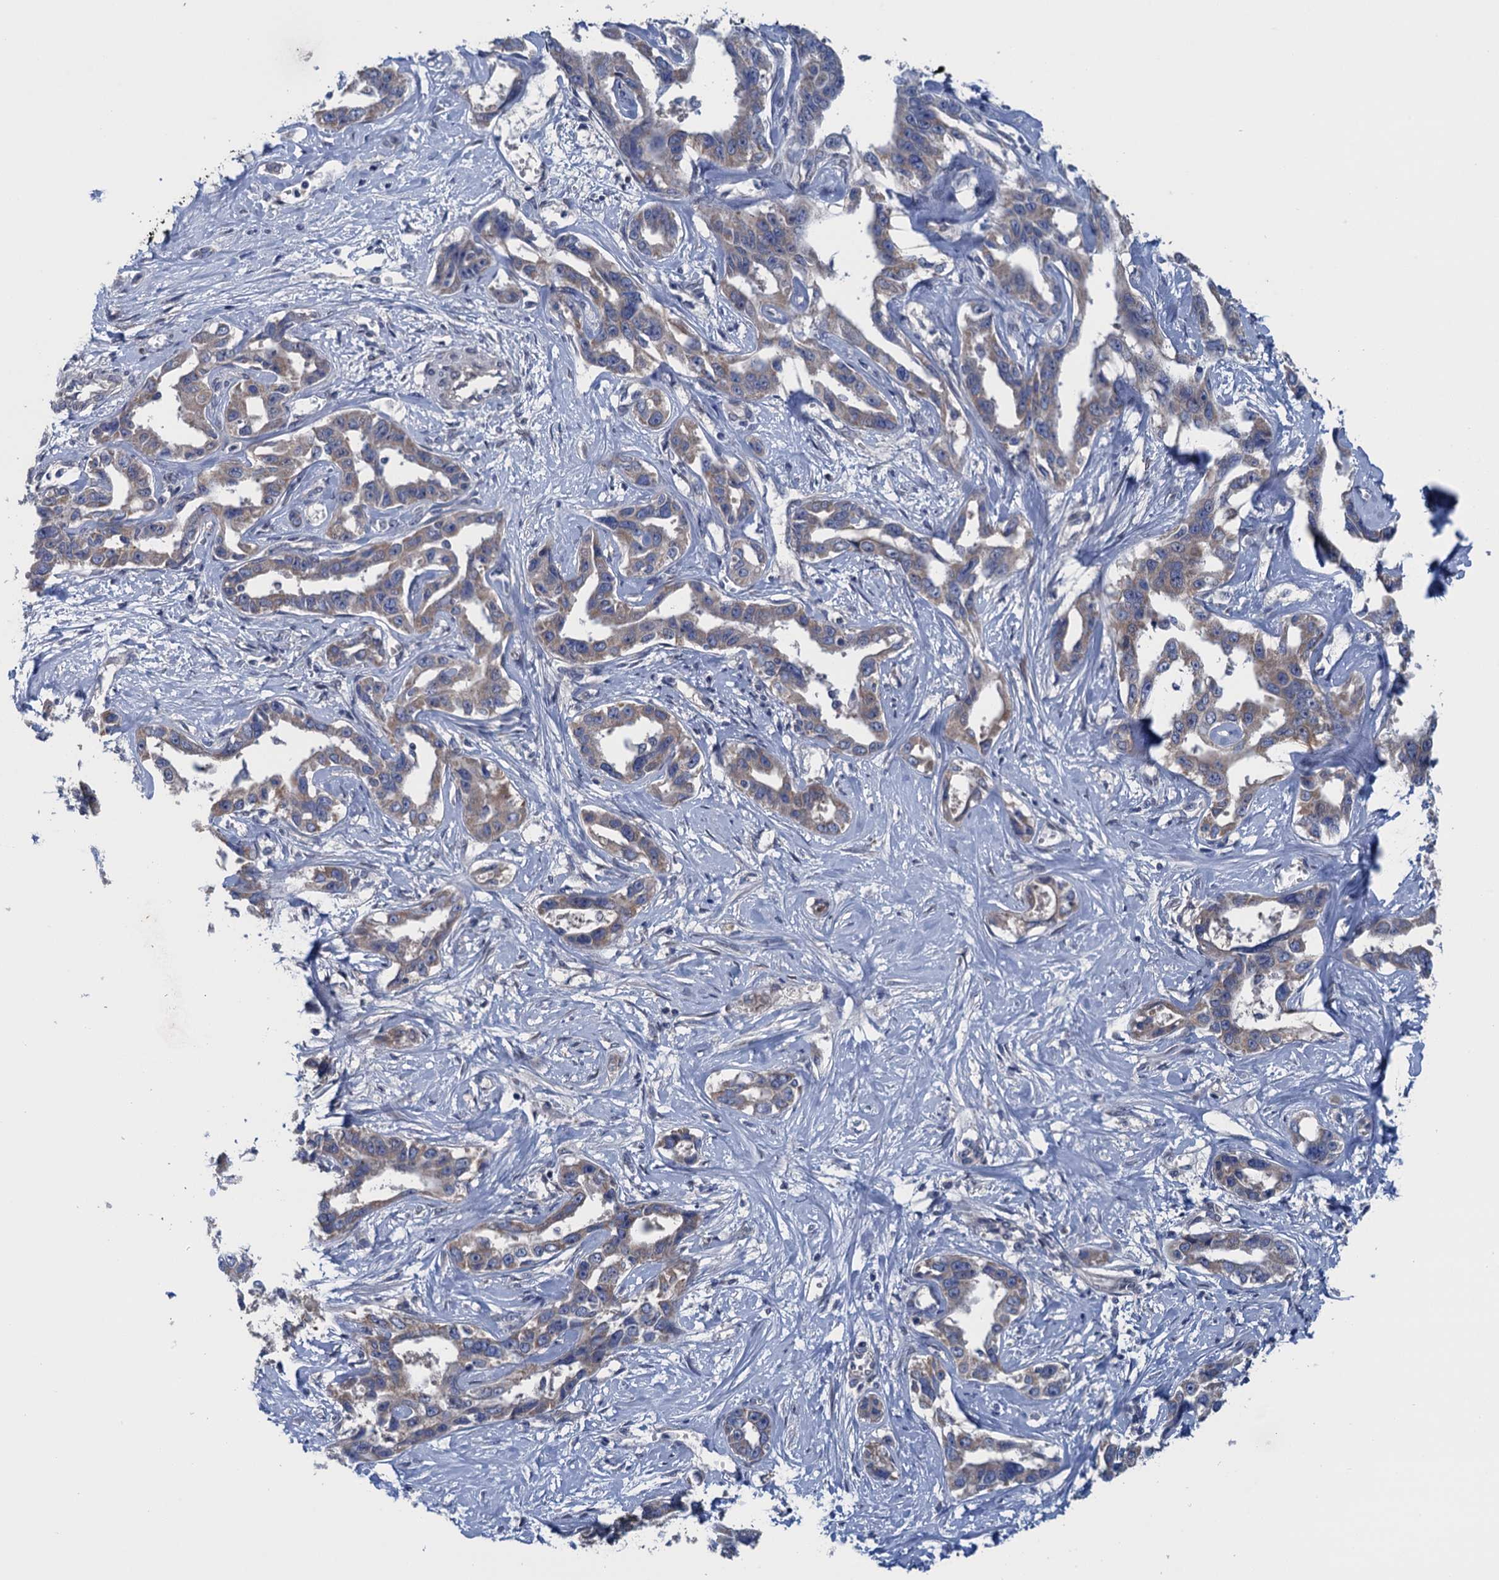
{"staining": {"intensity": "weak", "quantity": "25%-75%", "location": "cytoplasmic/membranous"}, "tissue": "liver cancer", "cell_type": "Tumor cells", "image_type": "cancer", "snomed": [{"axis": "morphology", "description": "Cholangiocarcinoma"}, {"axis": "topography", "description": "Liver"}], "caption": "Immunohistochemistry (IHC) staining of liver cancer (cholangiocarcinoma), which exhibits low levels of weak cytoplasmic/membranous positivity in approximately 25%-75% of tumor cells indicating weak cytoplasmic/membranous protein staining. The staining was performed using DAB (3,3'-diaminobenzidine) (brown) for protein detection and nuclei were counterstained in hematoxylin (blue).", "gene": "CTU2", "patient": {"sex": "male", "age": 59}}